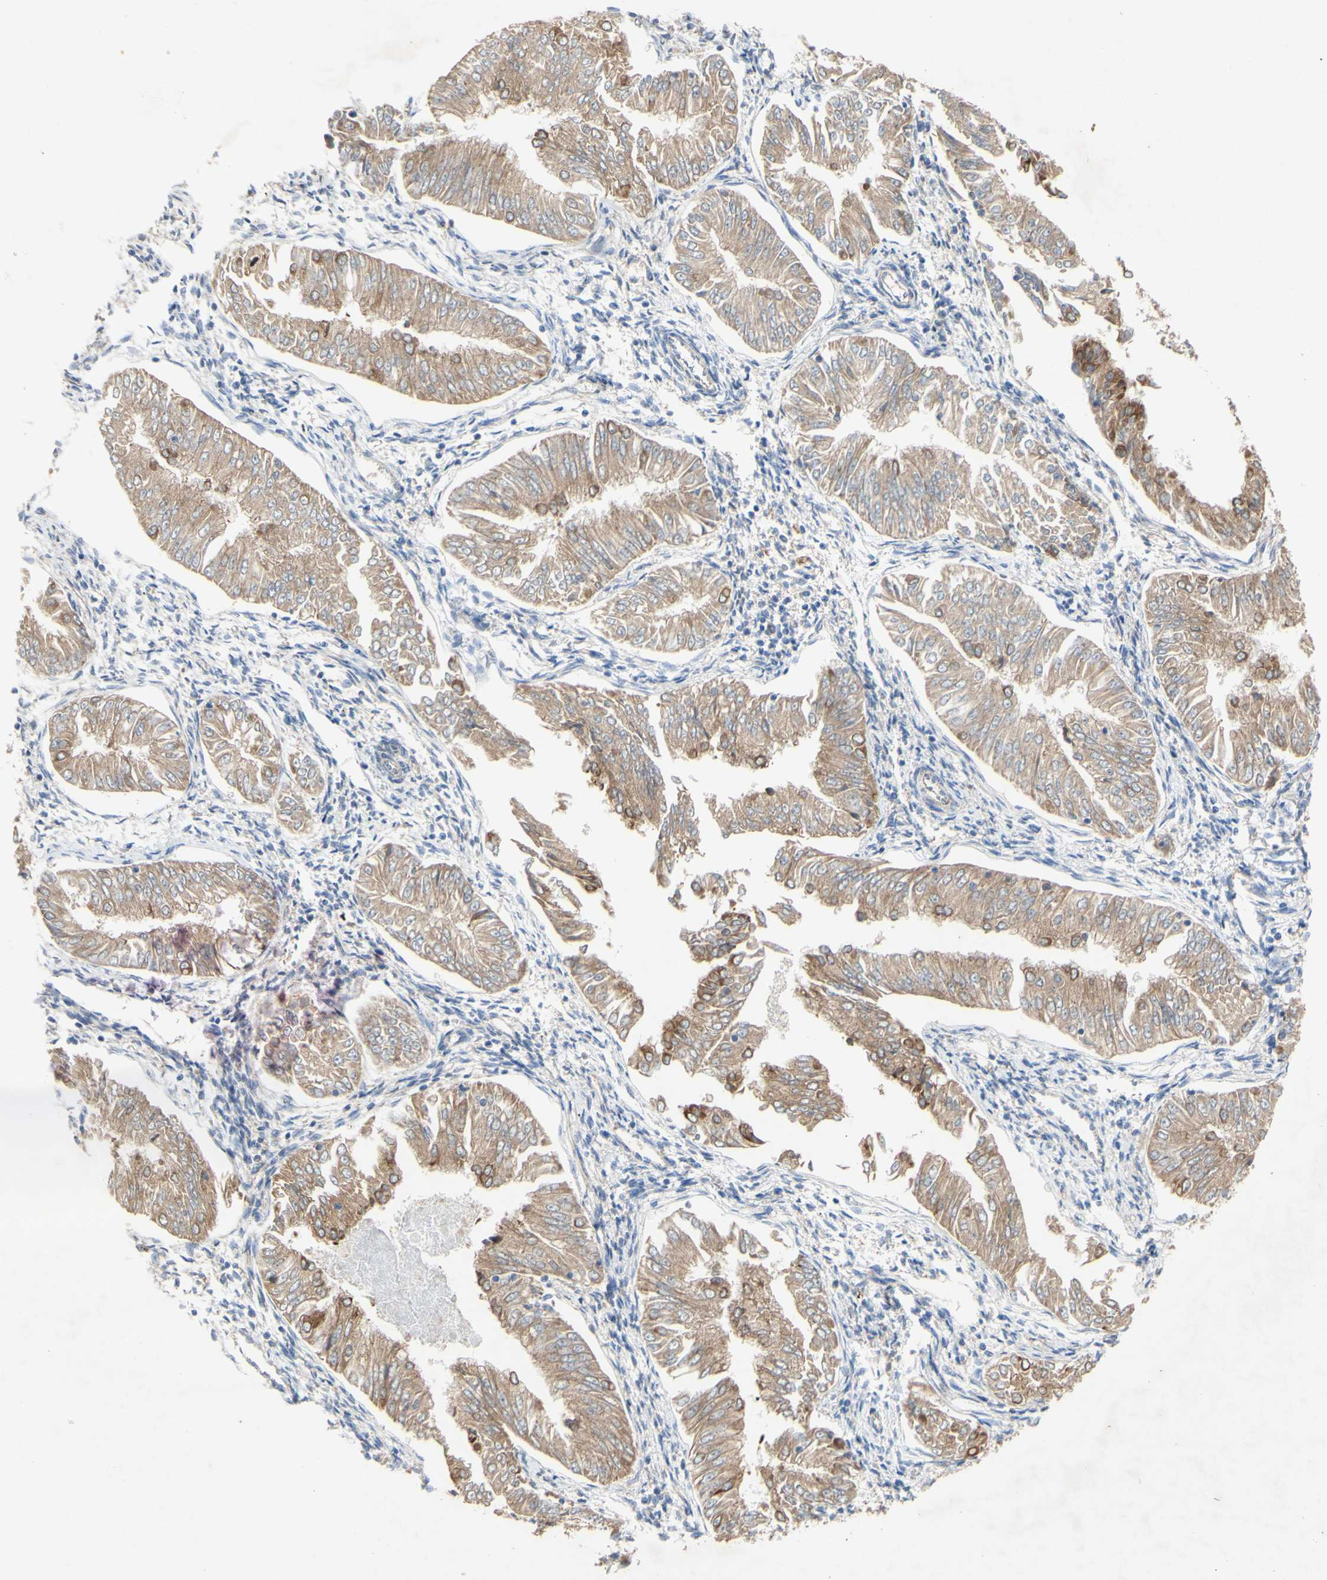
{"staining": {"intensity": "moderate", "quantity": ">75%", "location": "cytoplasmic/membranous"}, "tissue": "endometrial cancer", "cell_type": "Tumor cells", "image_type": "cancer", "snomed": [{"axis": "morphology", "description": "Adenocarcinoma, NOS"}, {"axis": "topography", "description": "Endometrium"}], "caption": "Endometrial cancer stained with a brown dye reveals moderate cytoplasmic/membranous positive expression in approximately >75% of tumor cells.", "gene": "PDGFB", "patient": {"sex": "female", "age": 53}}